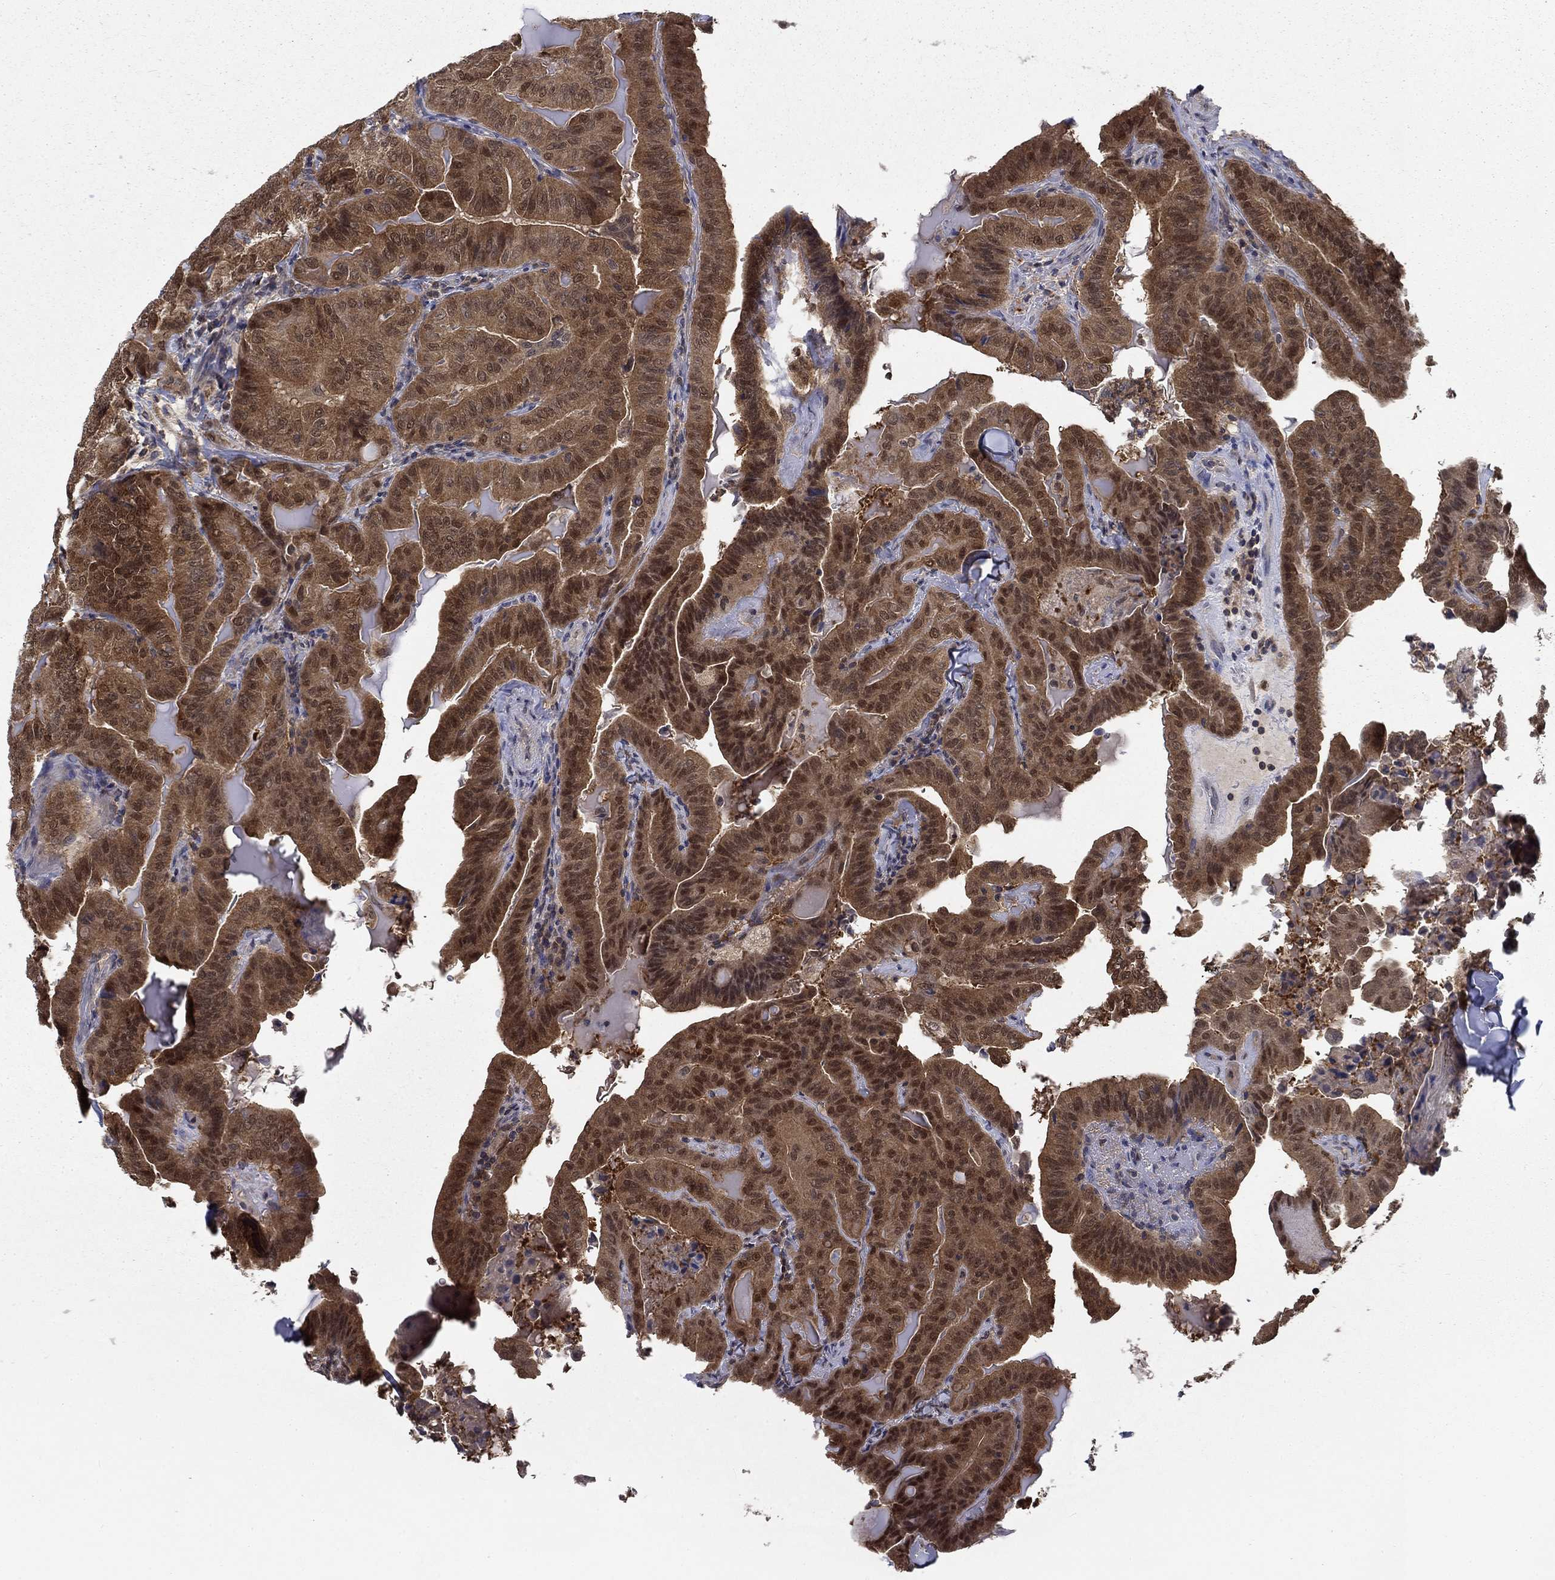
{"staining": {"intensity": "strong", "quantity": ">75%", "location": "cytoplasmic/membranous,nuclear"}, "tissue": "thyroid cancer", "cell_type": "Tumor cells", "image_type": "cancer", "snomed": [{"axis": "morphology", "description": "Papillary adenocarcinoma, NOS"}, {"axis": "topography", "description": "Thyroid gland"}], "caption": "This is an image of IHC staining of thyroid cancer, which shows strong positivity in the cytoplasmic/membranous and nuclear of tumor cells.", "gene": "NIT2", "patient": {"sex": "female", "age": 68}}